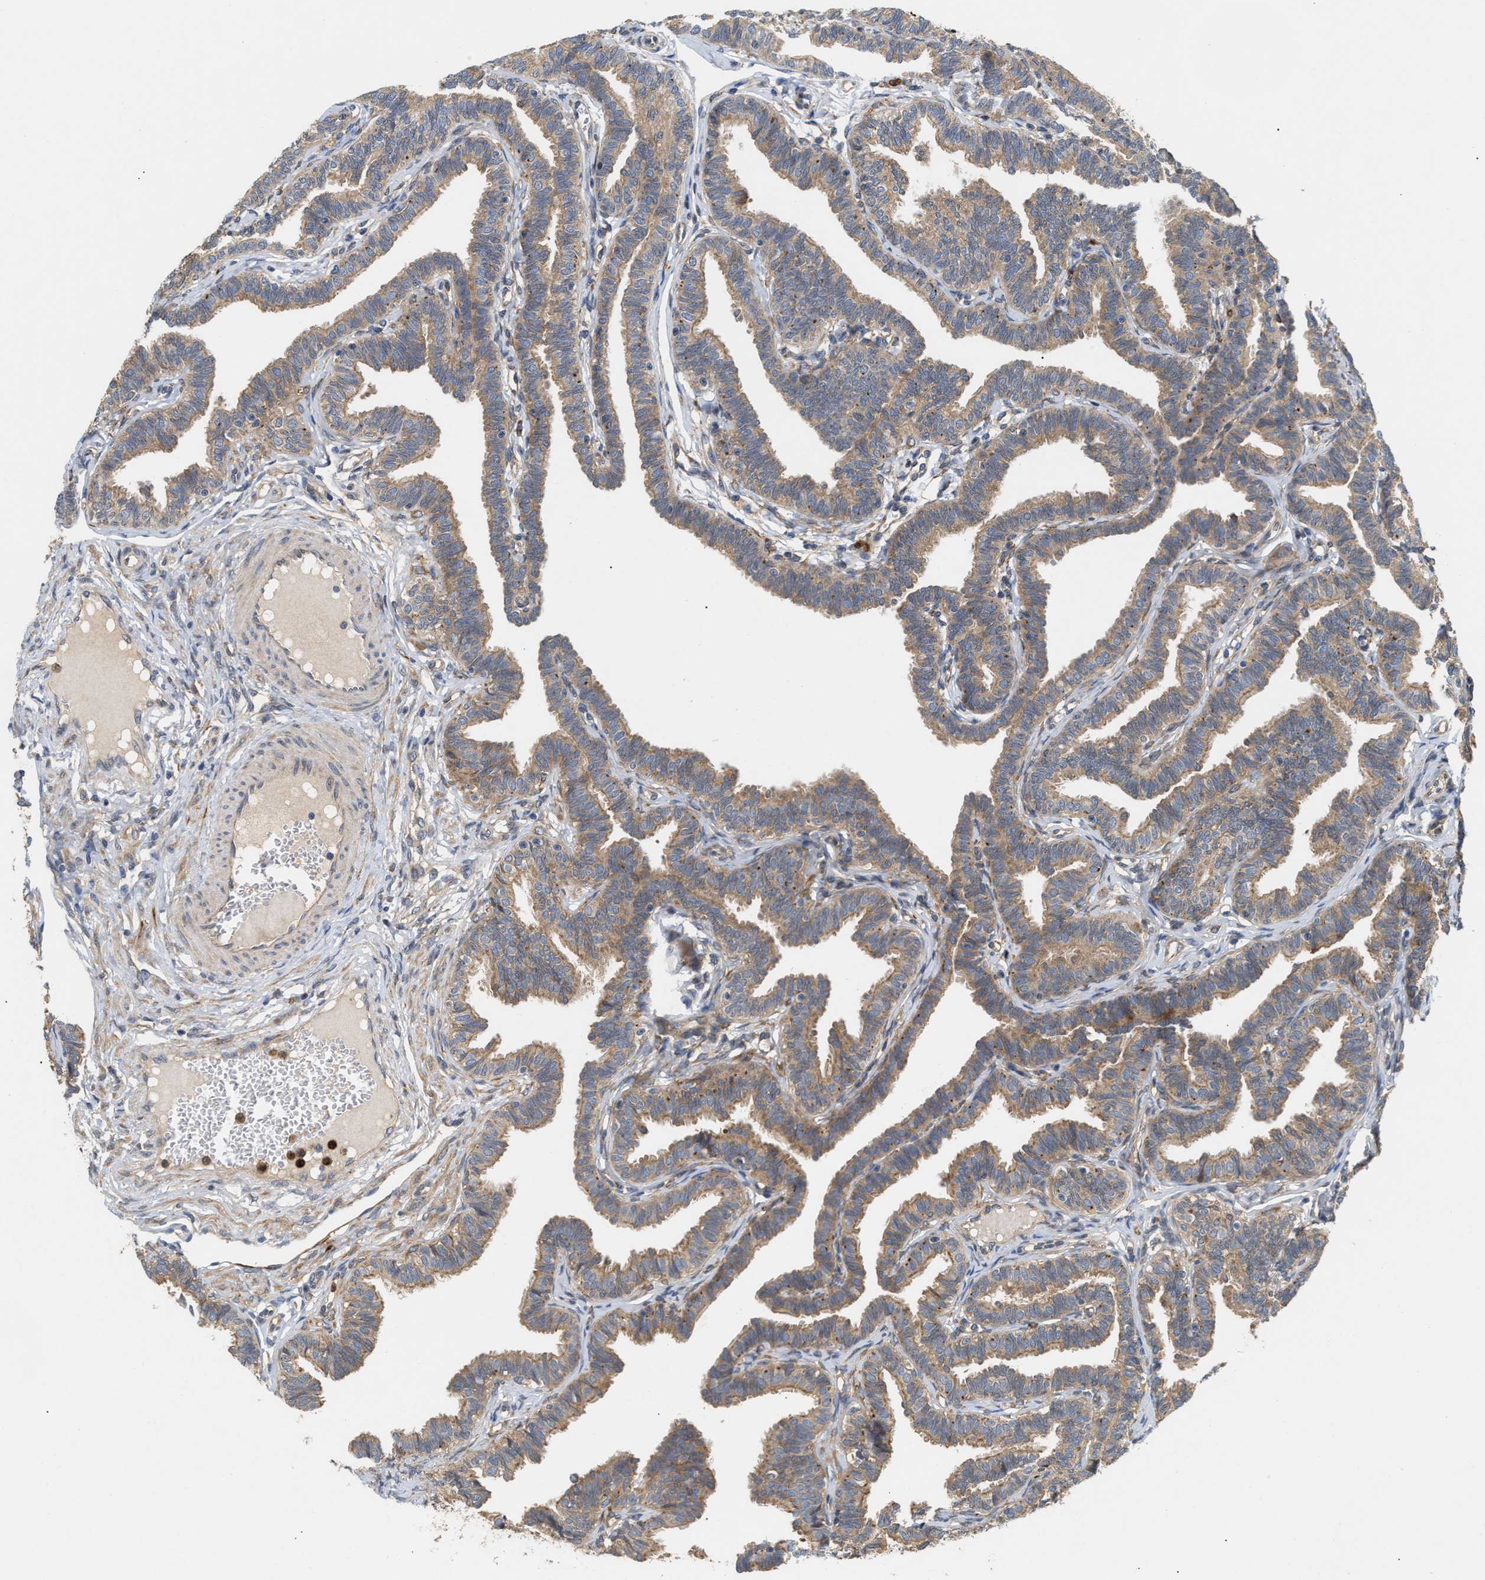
{"staining": {"intensity": "moderate", "quantity": ">75%", "location": "cytoplasmic/membranous"}, "tissue": "fallopian tube", "cell_type": "Glandular cells", "image_type": "normal", "snomed": [{"axis": "morphology", "description": "Normal tissue, NOS"}, {"axis": "topography", "description": "Fallopian tube"}, {"axis": "topography", "description": "Ovary"}], "caption": "Protein positivity by IHC demonstrates moderate cytoplasmic/membranous staining in about >75% of glandular cells in normal fallopian tube.", "gene": "PLCD1", "patient": {"sex": "female", "age": 23}}